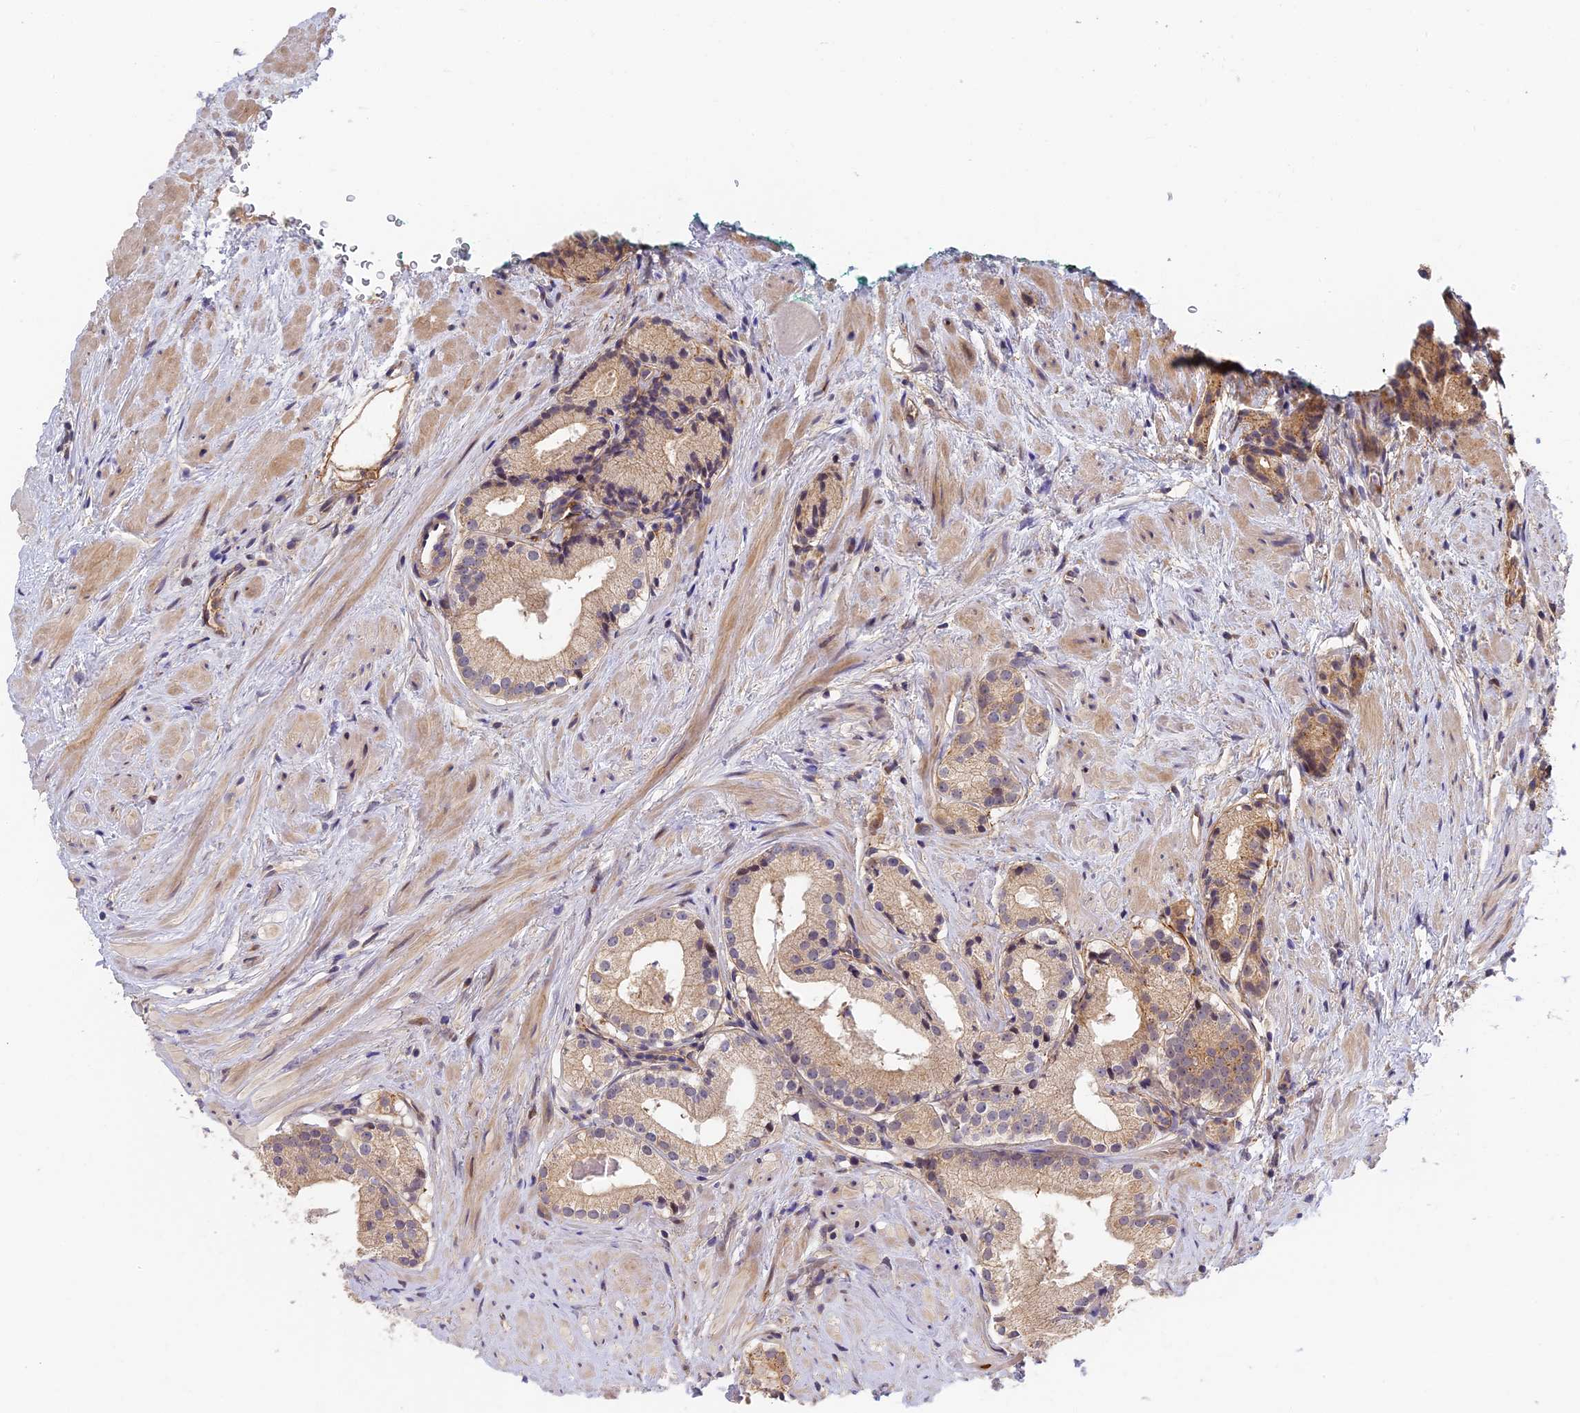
{"staining": {"intensity": "weak", "quantity": "25%-75%", "location": "cytoplasmic/membranous"}, "tissue": "prostate cancer", "cell_type": "Tumor cells", "image_type": "cancer", "snomed": [{"axis": "morphology", "description": "Adenocarcinoma, Low grade"}, {"axis": "topography", "description": "Prostate"}], "caption": "Immunohistochemistry (DAB (3,3'-diaminobenzidine)) staining of human prostate low-grade adenocarcinoma demonstrates weak cytoplasmic/membranous protein staining in about 25%-75% of tumor cells.", "gene": "MISP3", "patient": {"sex": "male", "age": 57}}